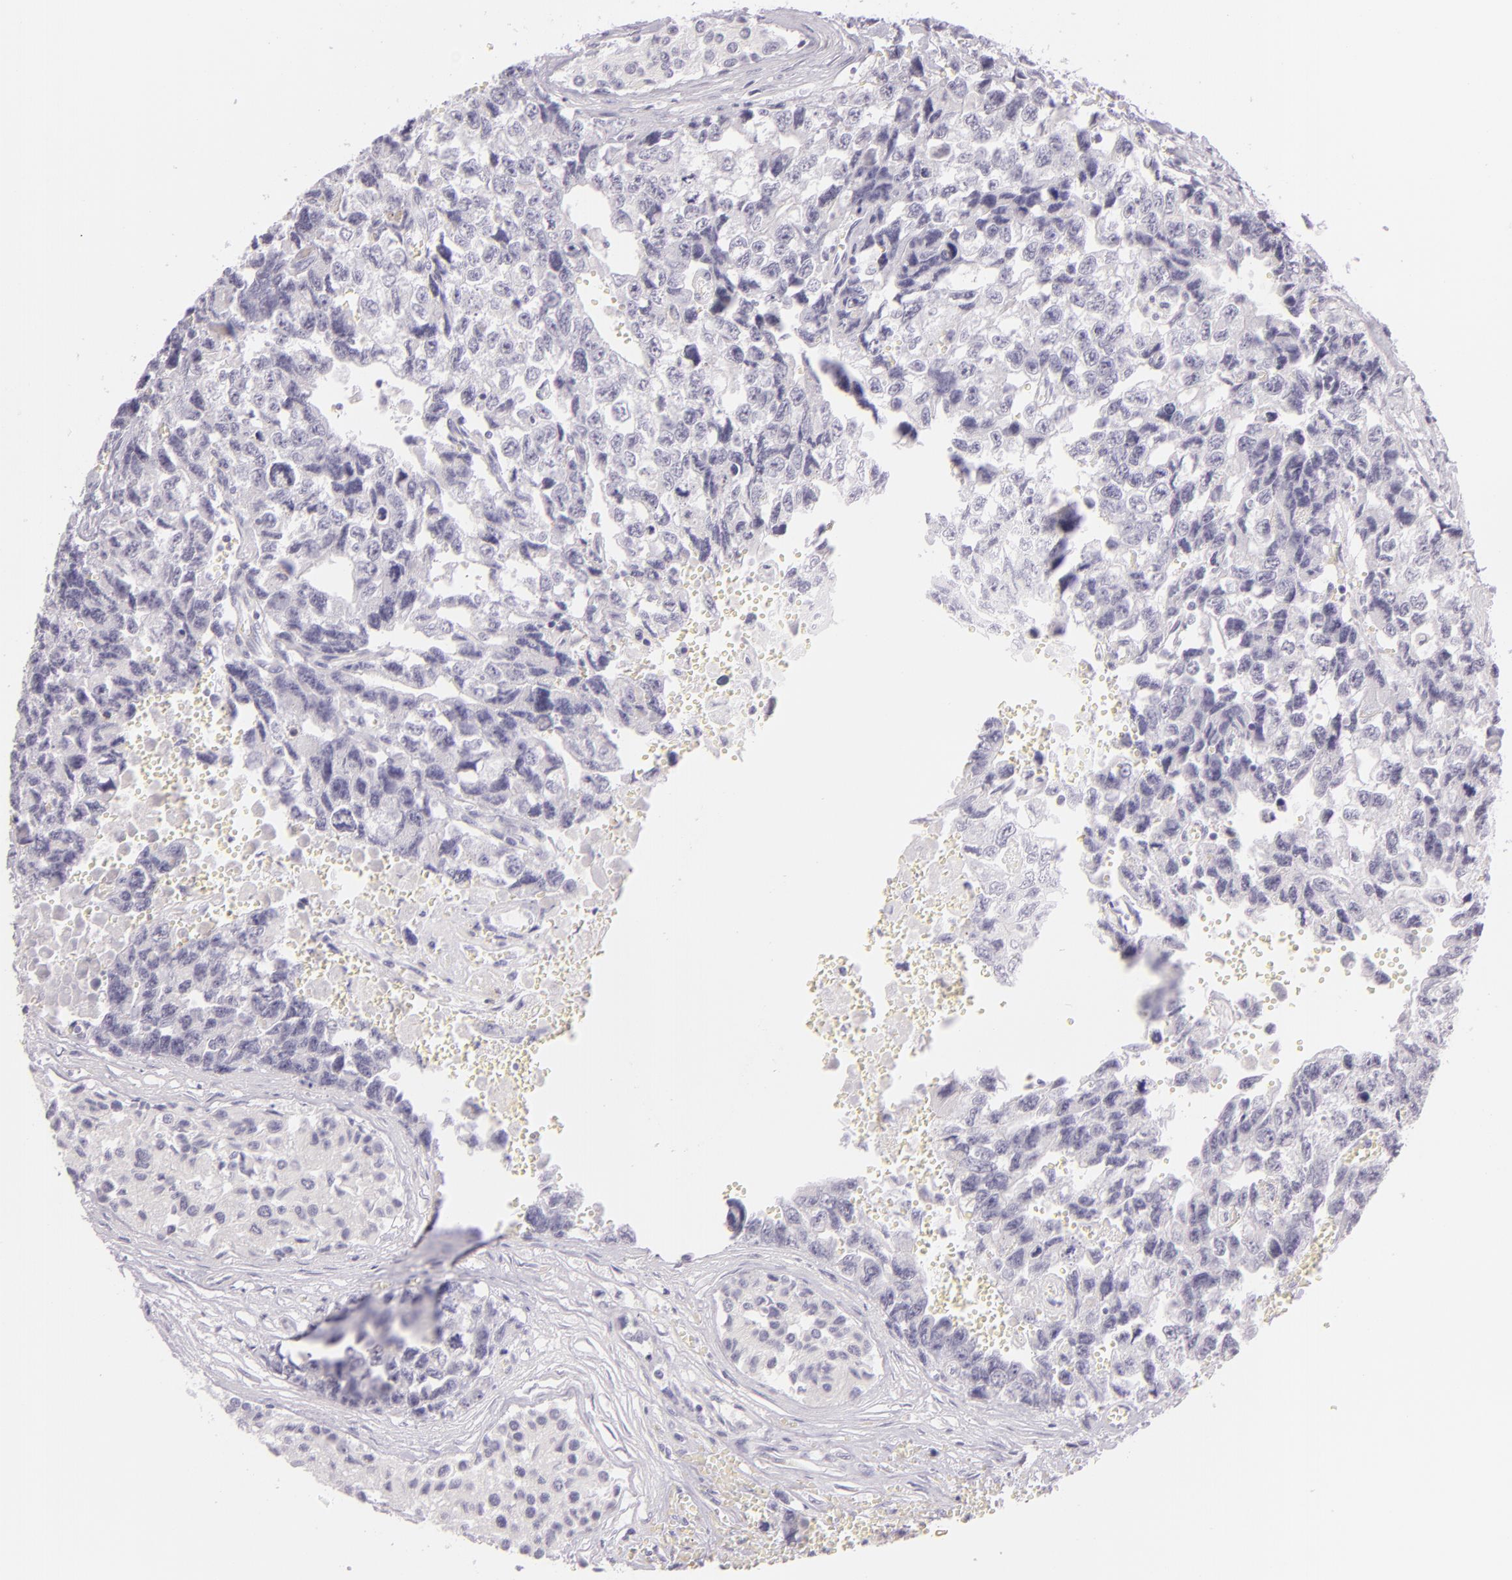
{"staining": {"intensity": "negative", "quantity": "none", "location": "none"}, "tissue": "testis cancer", "cell_type": "Tumor cells", "image_type": "cancer", "snomed": [{"axis": "morphology", "description": "Carcinoma, Embryonal, NOS"}, {"axis": "topography", "description": "Testis"}], "caption": "Tumor cells show no significant positivity in testis cancer.", "gene": "CBS", "patient": {"sex": "male", "age": 31}}